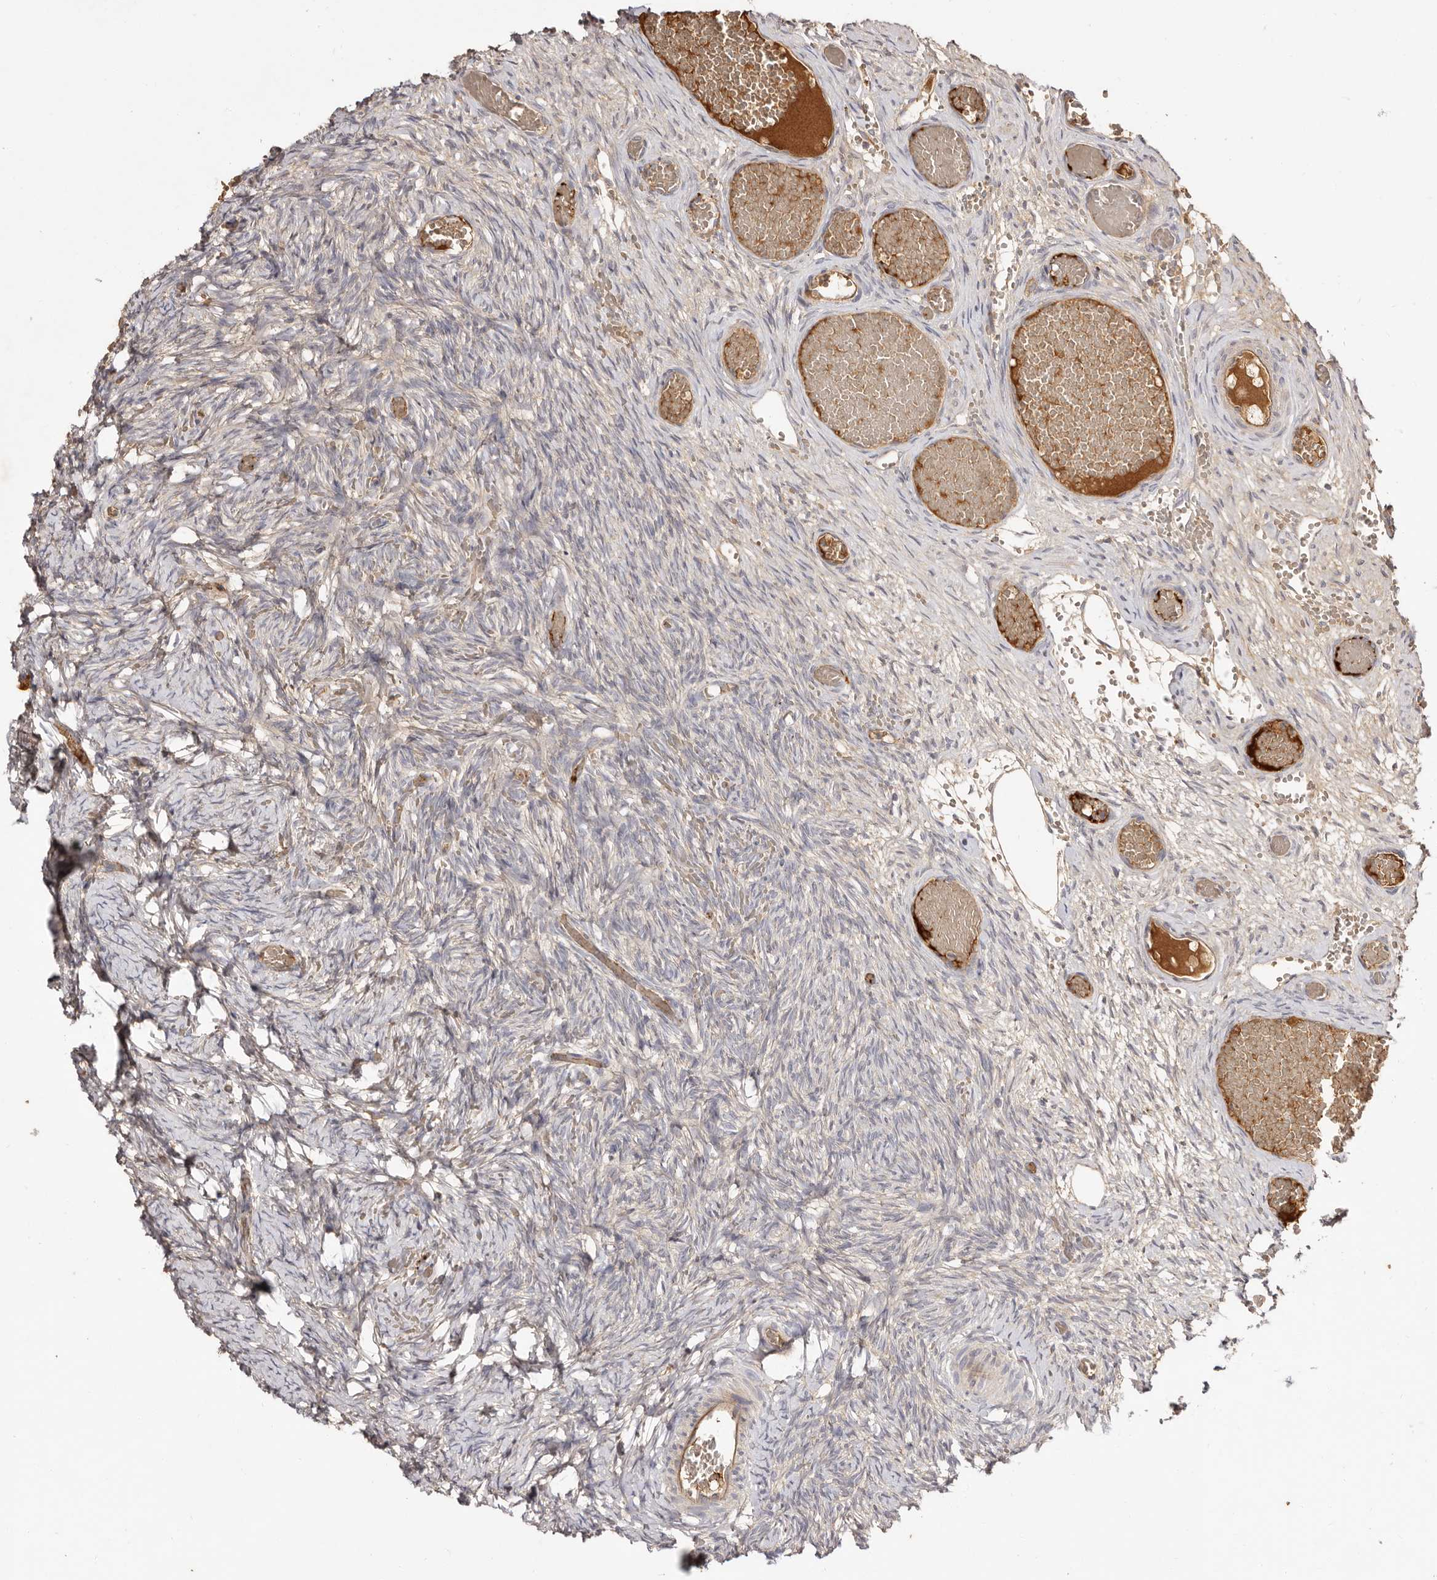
{"staining": {"intensity": "weak", "quantity": ">75%", "location": "cytoplasmic/membranous"}, "tissue": "ovary", "cell_type": "Follicle cells", "image_type": "normal", "snomed": [{"axis": "morphology", "description": "Adenocarcinoma, NOS"}, {"axis": "topography", "description": "Endometrium"}], "caption": "Protein analysis of benign ovary shows weak cytoplasmic/membranous positivity in approximately >75% of follicle cells.", "gene": "ADAMTS9", "patient": {"sex": "female", "age": 32}}